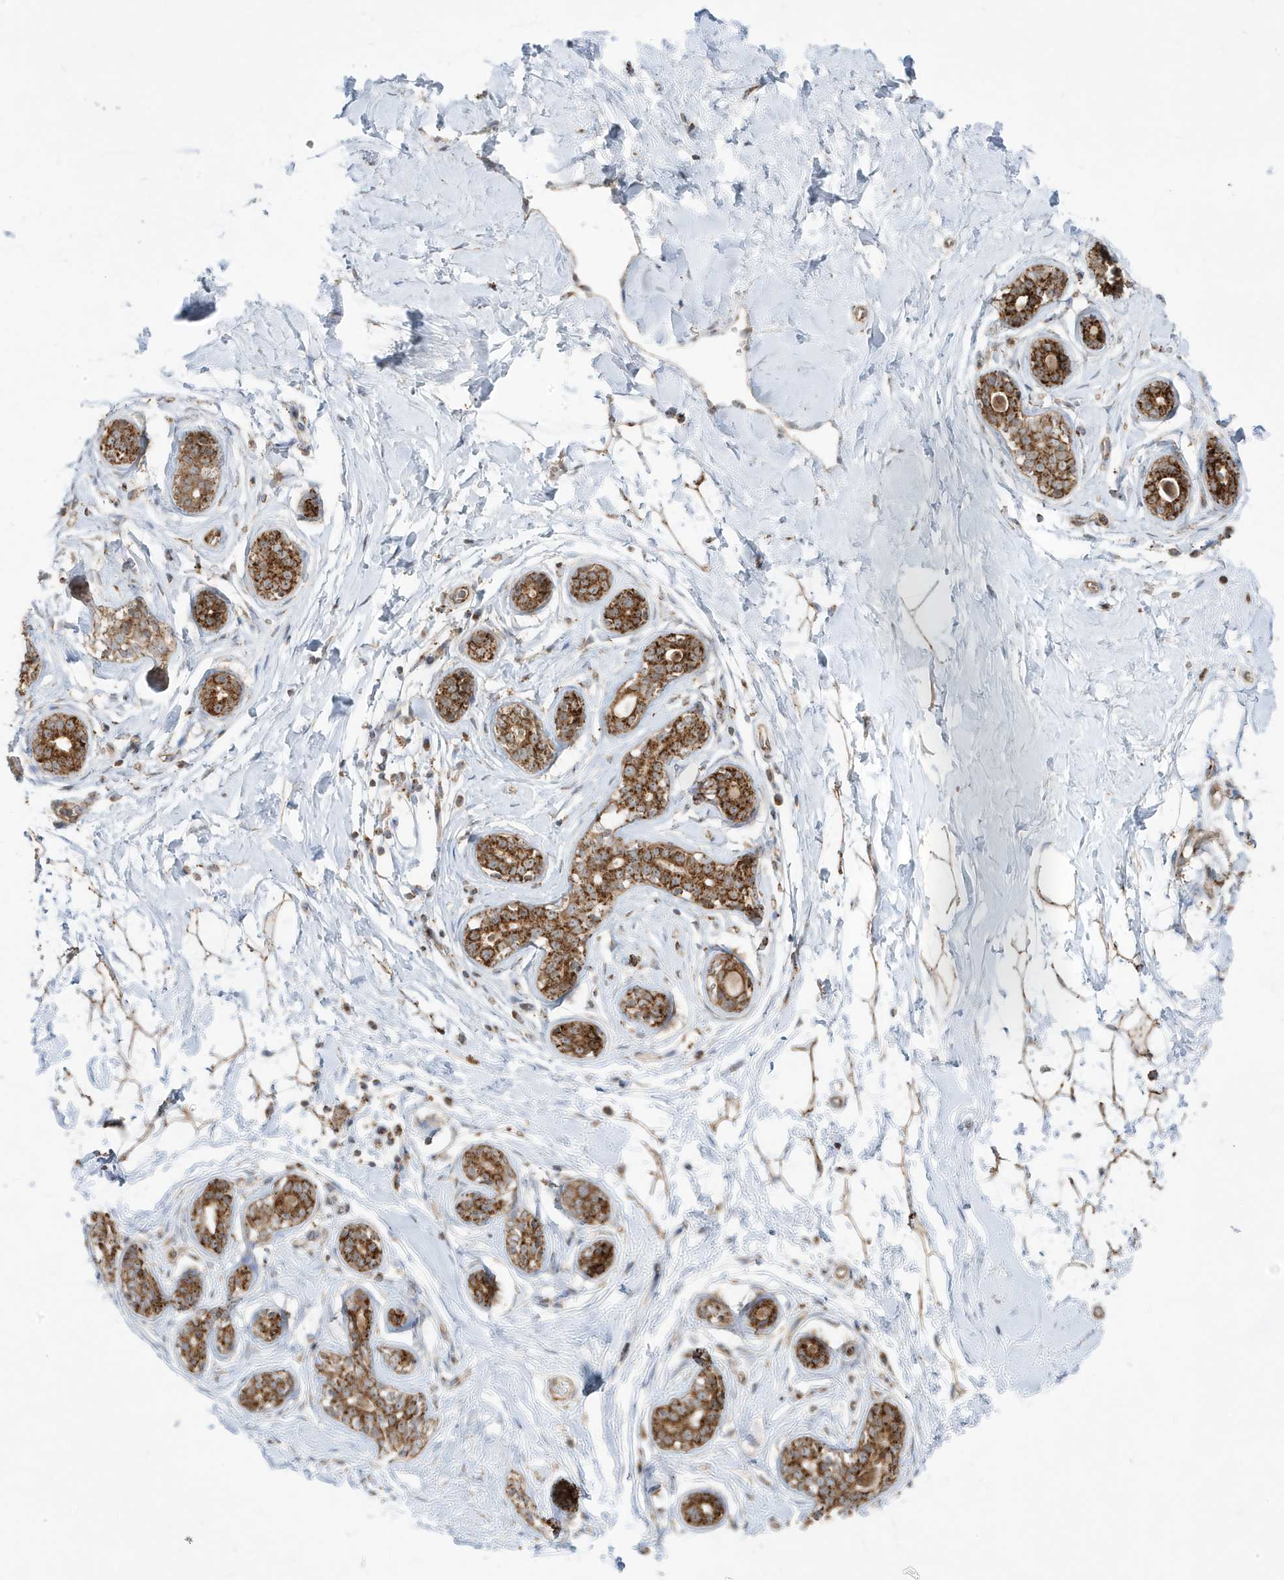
{"staining": {"intensity": "strong", "quantity": ">75%", "location": "cytoplasmic/membranous"}, "tissue": "breast", "cell_type": "Adipocytes", "image_type": "normal", "snomed": [{"axis": "morphology", "description": "Normal tissue, NOS"}, {"axis": "morphology", "description": "Adenoma, NOS"}, {"axis": "topography", "description": "Breast"}], "caption": "Breast stained with DAB immunohistochemistry (IHC) reveals high levels of strong cytoplasmic/membranous positivity in approximately >75% of adipocytes.", "gene": "CLUAP1", "patient": {"sex": "female", "age": 23}}